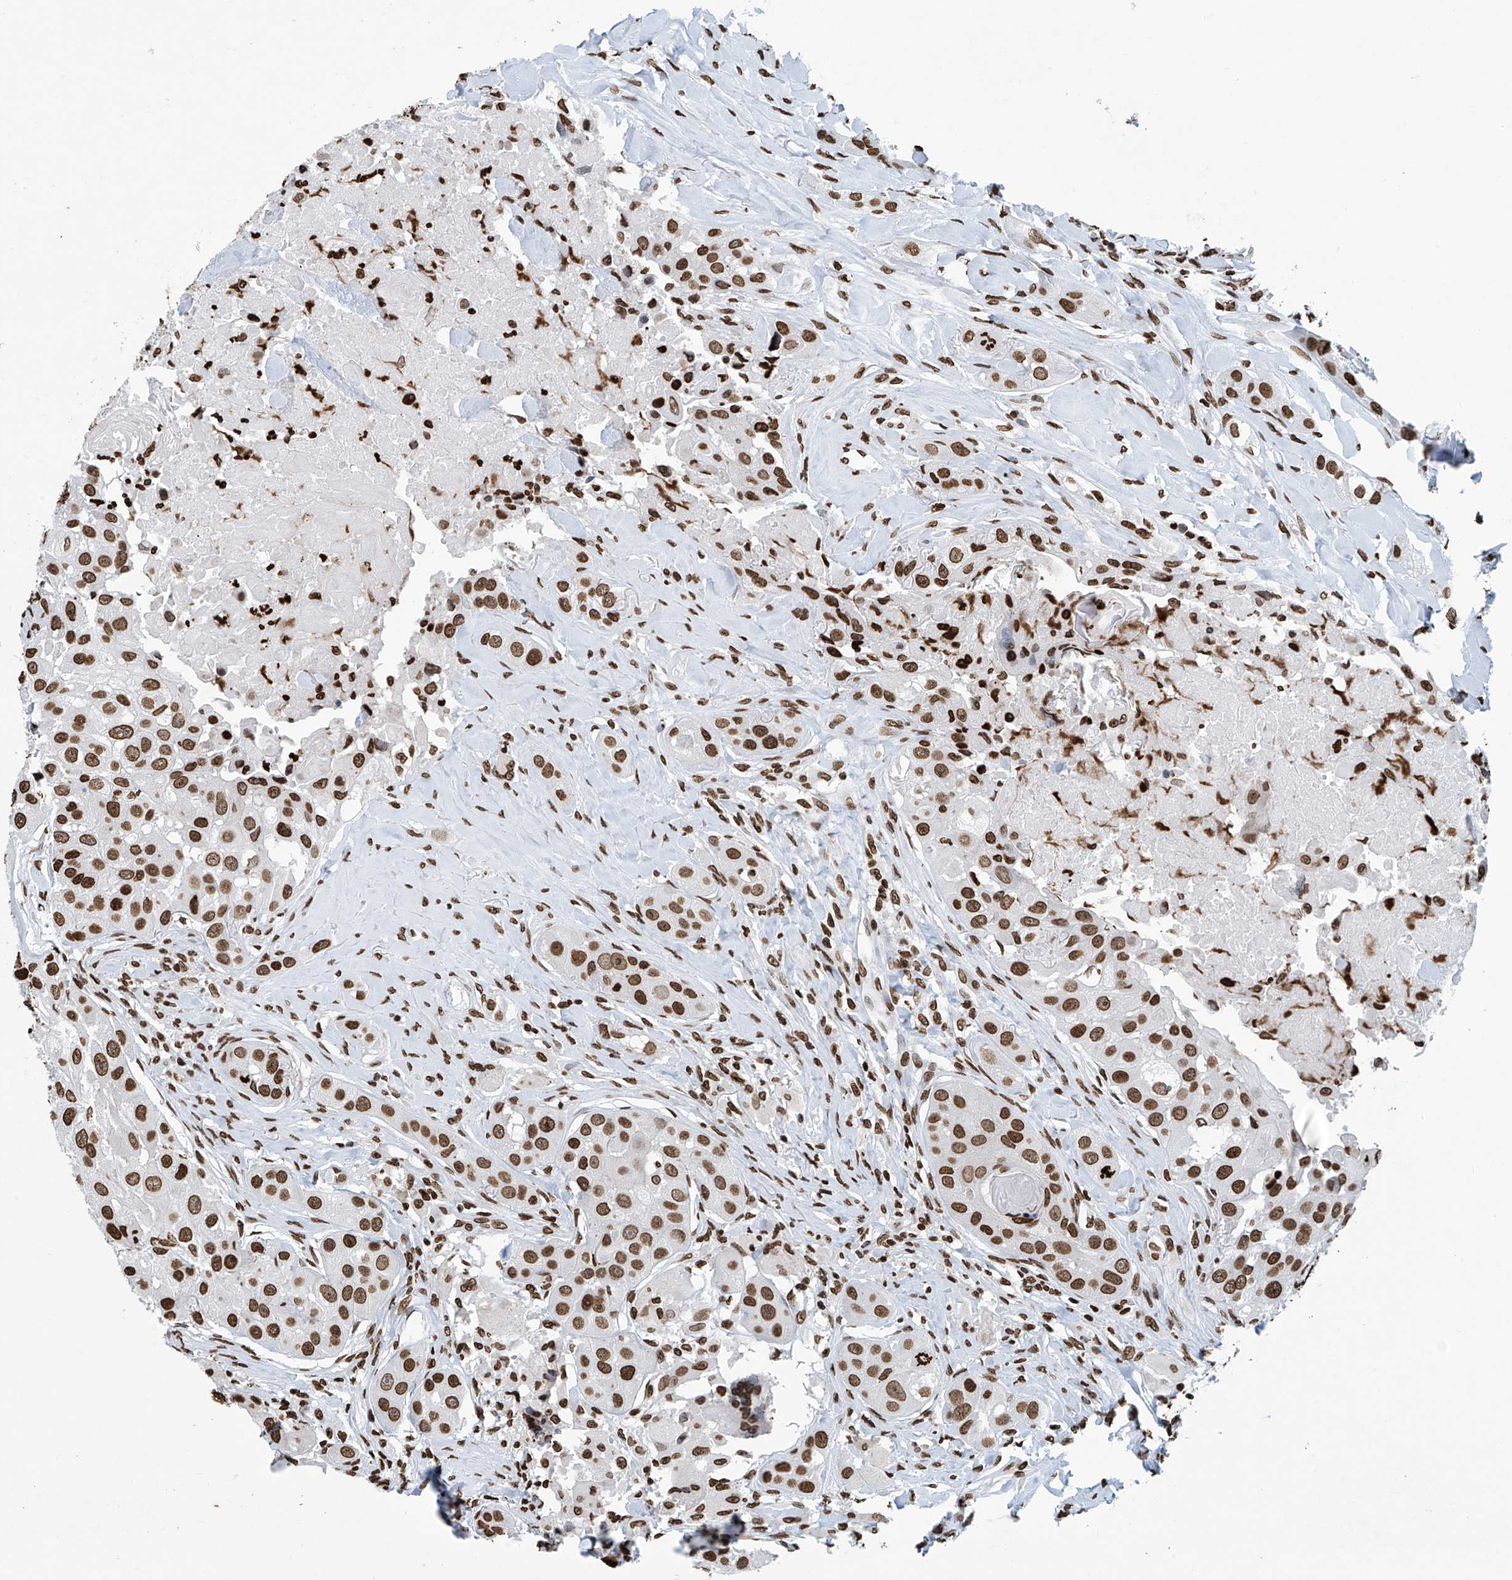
{"staining": {"intensity": "moderate", "quantity": ">75%", "location": "nuclear"}, "tissue": "head and neck cancer", "cell_type": "Tumor cells", "image_type": "cancer", "snomed": [{"axis": "morphology", "description": "Normal tissue, NOS"}, {"axis": "morphology", "description": "Squamous cell carcinoma, NOS"}, {"axis": "topography", "description": "Skeletal muscle"}, {"axis": "topography", "description": "Head-Neck"}], "caption": "A high-resolution histopathology image shows immunohistochemistry staining of head and neck squamous cell carcinoma, which reveals moderate nuclear staining in about >75% of tumor cells. The protein is shown in brown color, while the nuclei are stained blue.", "gene": "DPPA2", "patient": {"sex": "male", "age": 51}}